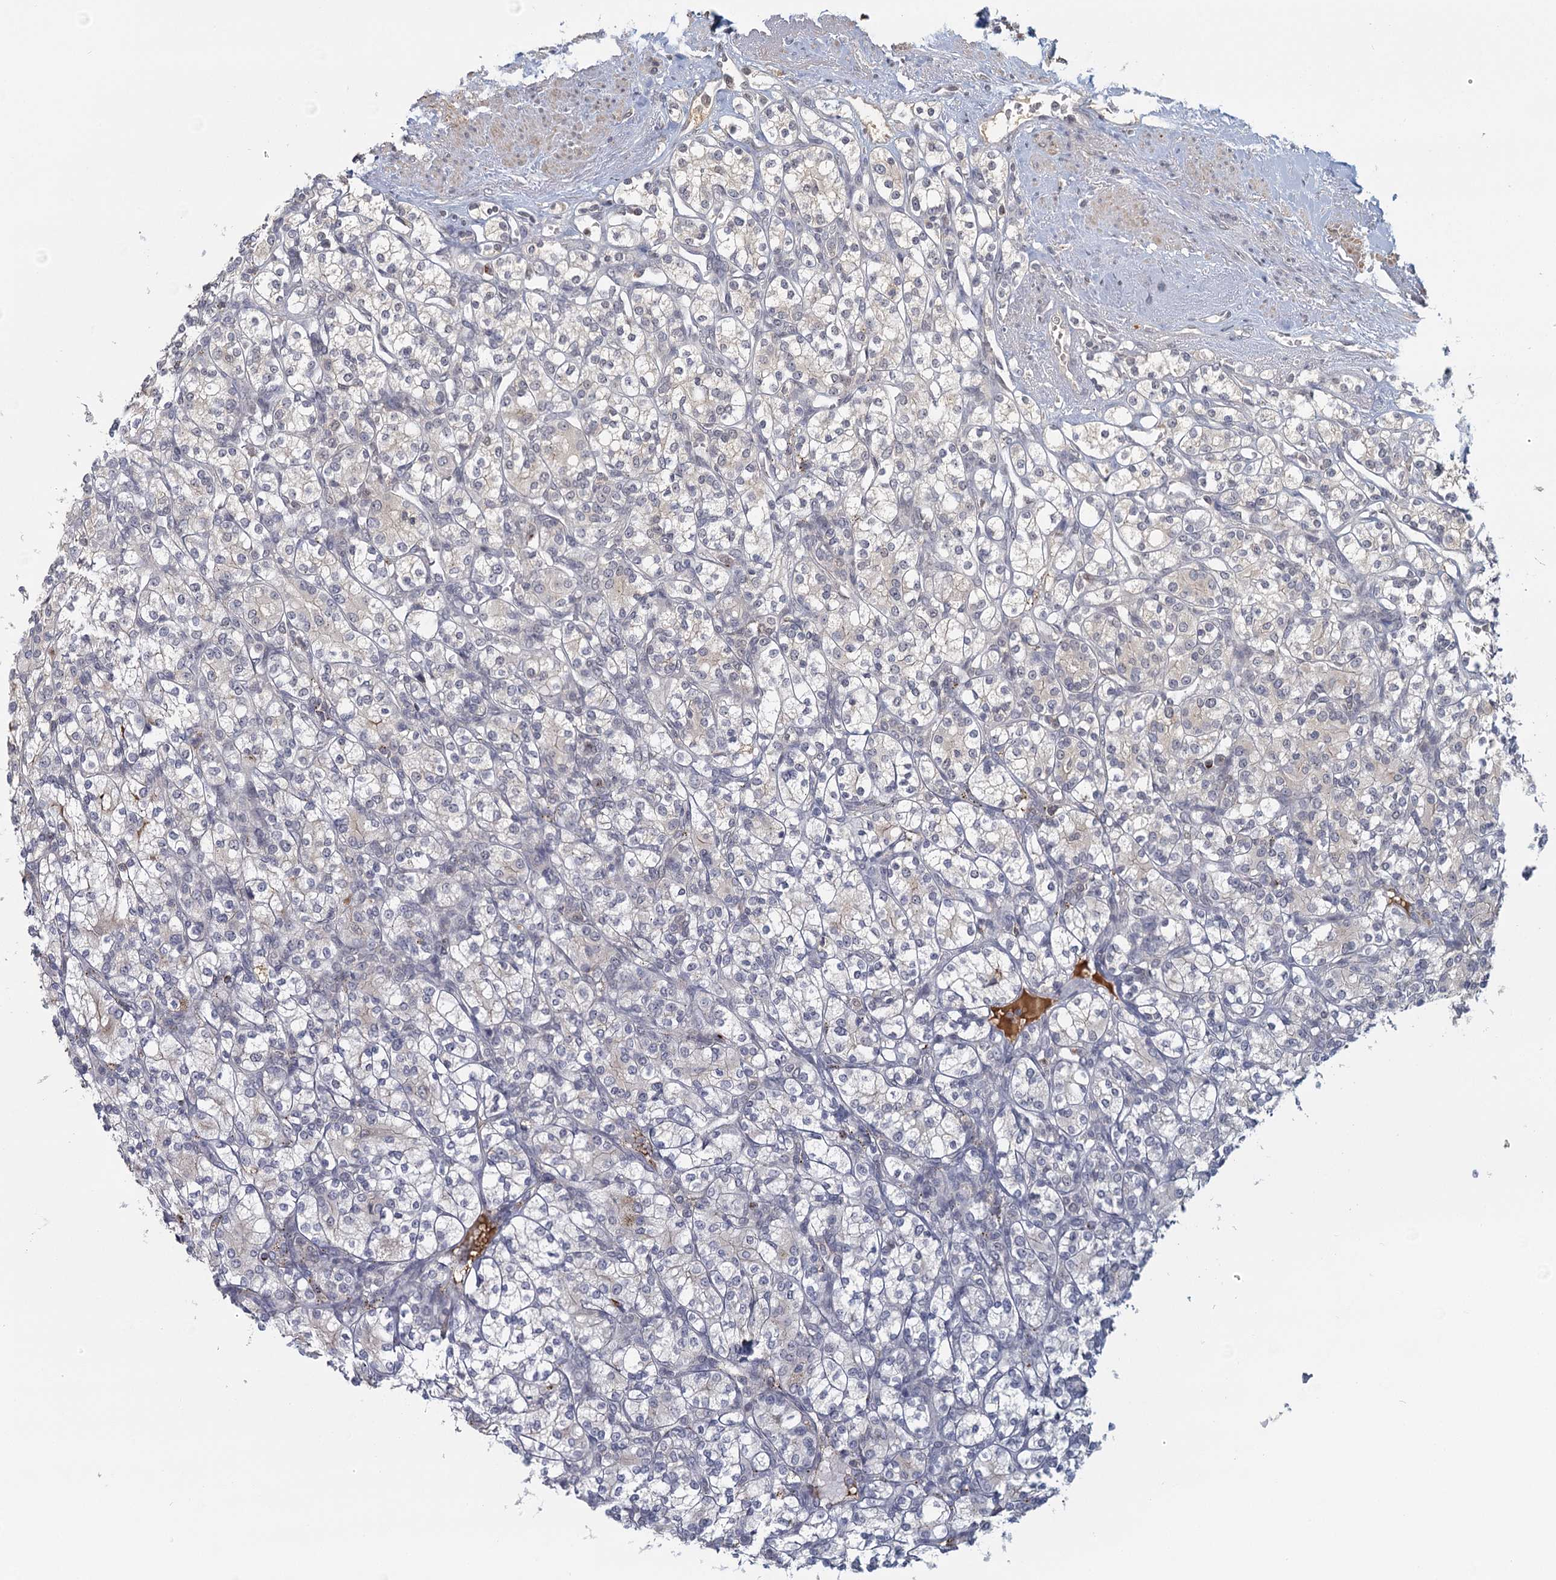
{"staining": {"intensity": "negative", "quantity": "none", "location": "none"}, "tissue": "renal cancer", "cell_type": "Tumor cells", "image_type": "cancer", "snomed": [{"axis": "morphology", "description": "Adenocarcinoma, NOS"}, {"axis": "topography", "description": "Kidney"}], "caption": "Renal cancer (adenocarcinoma) stained for a protein using immunohistochemistry shows no staining tumor cells.", "gene": "GPATCH11", "patient": {"sex": "male", "age": 77}}